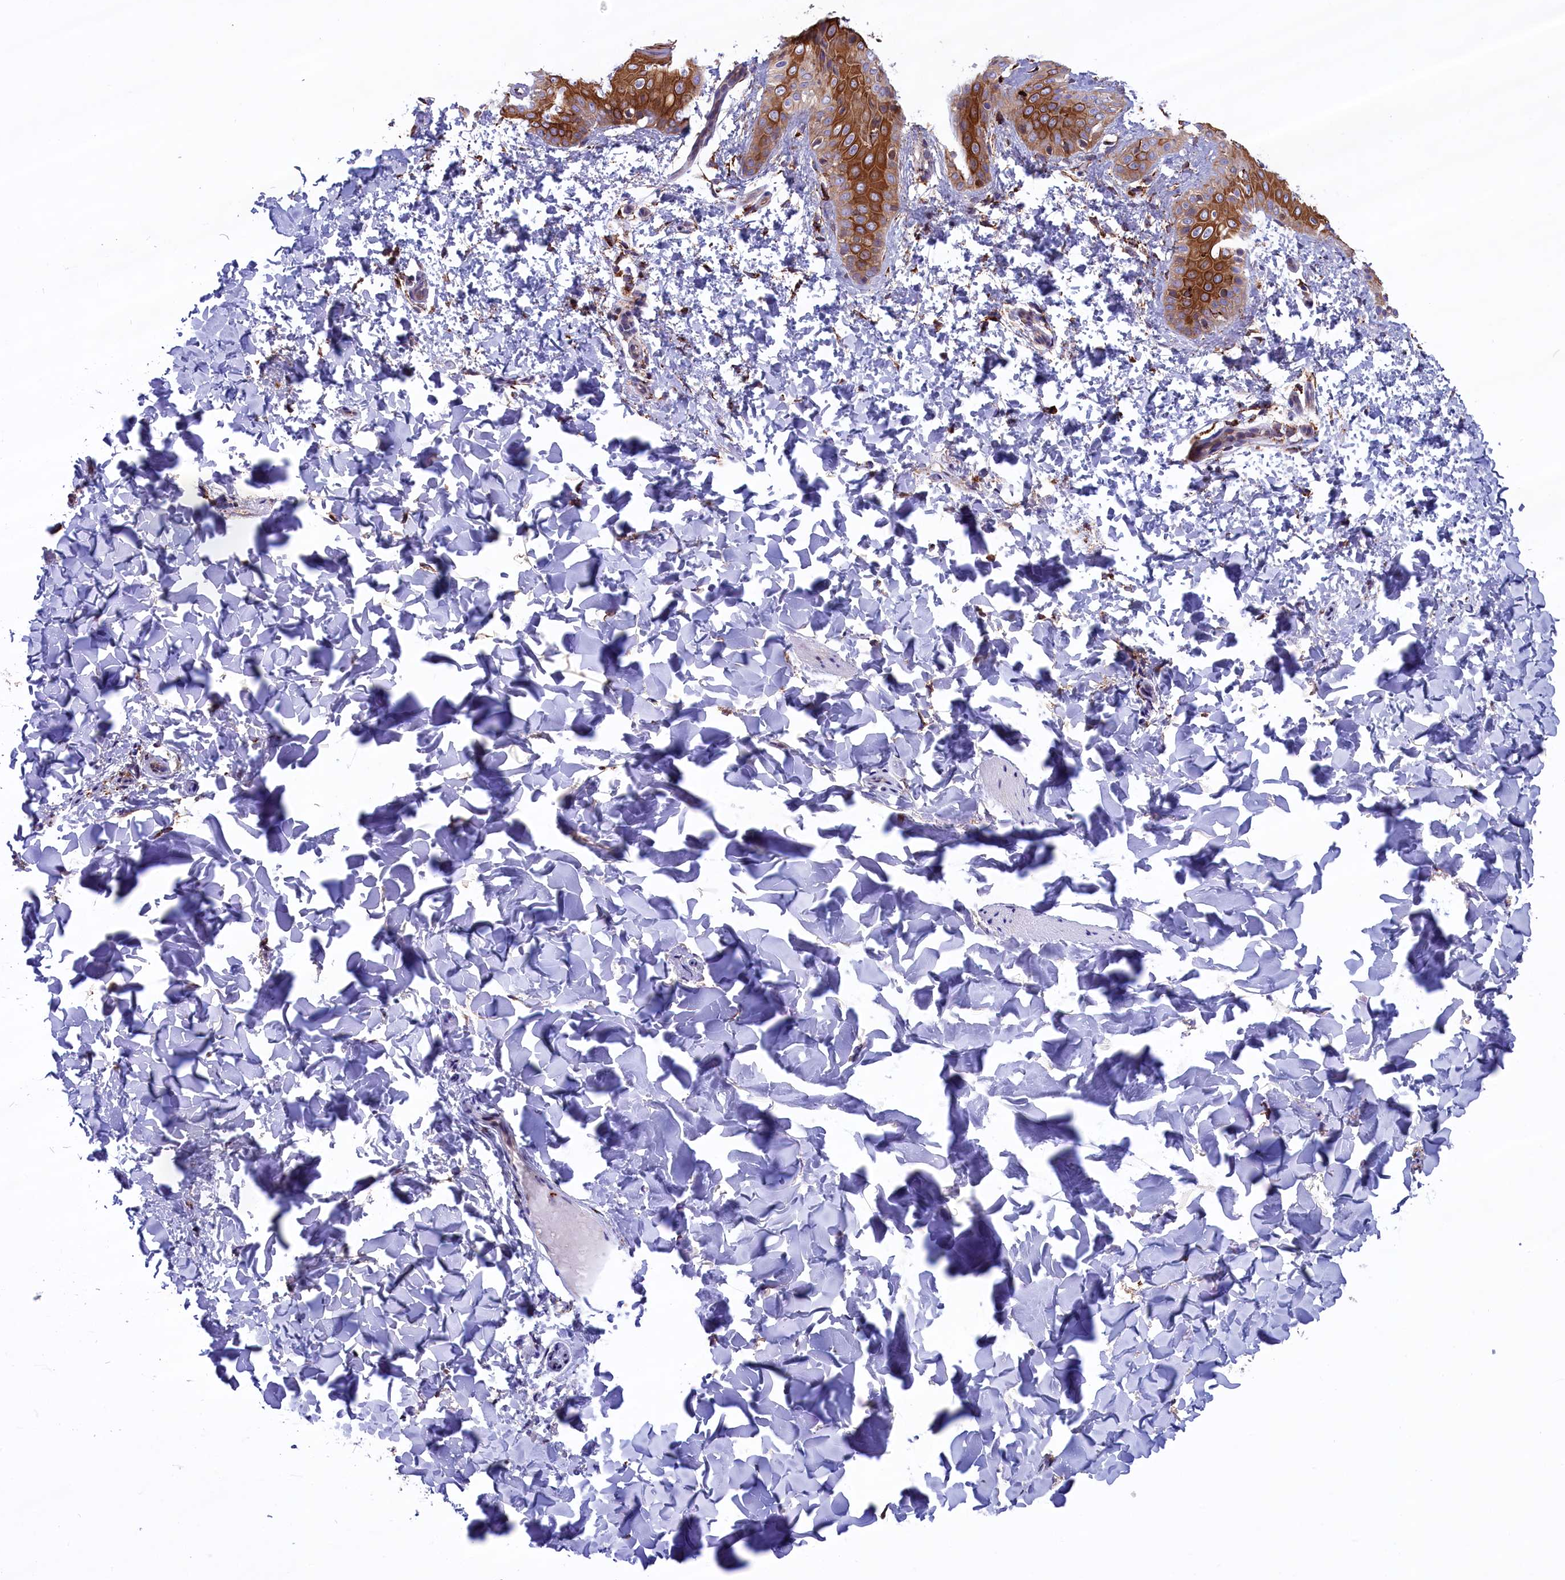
{"staining": {"intensity": "moderate", "quantity": ">75%", "location": "cytoplasmic/membranous"}, "tissue": "skin", "cell_type": "Fibroblasts", "image_type": "normal", "snomed": [{"axis": "morphology", "description": "Normal tissue, NOS"}, {"axis": "topography", "description": "Skin"}], "caption": "Protein positivity by IHC reveals moderate cytoplasmic/membranous positivity in approximately >75% of fibroblasts in normal skin.", "gene": "MAN2B1", "patient": {"sex": "male", "age": 36}}